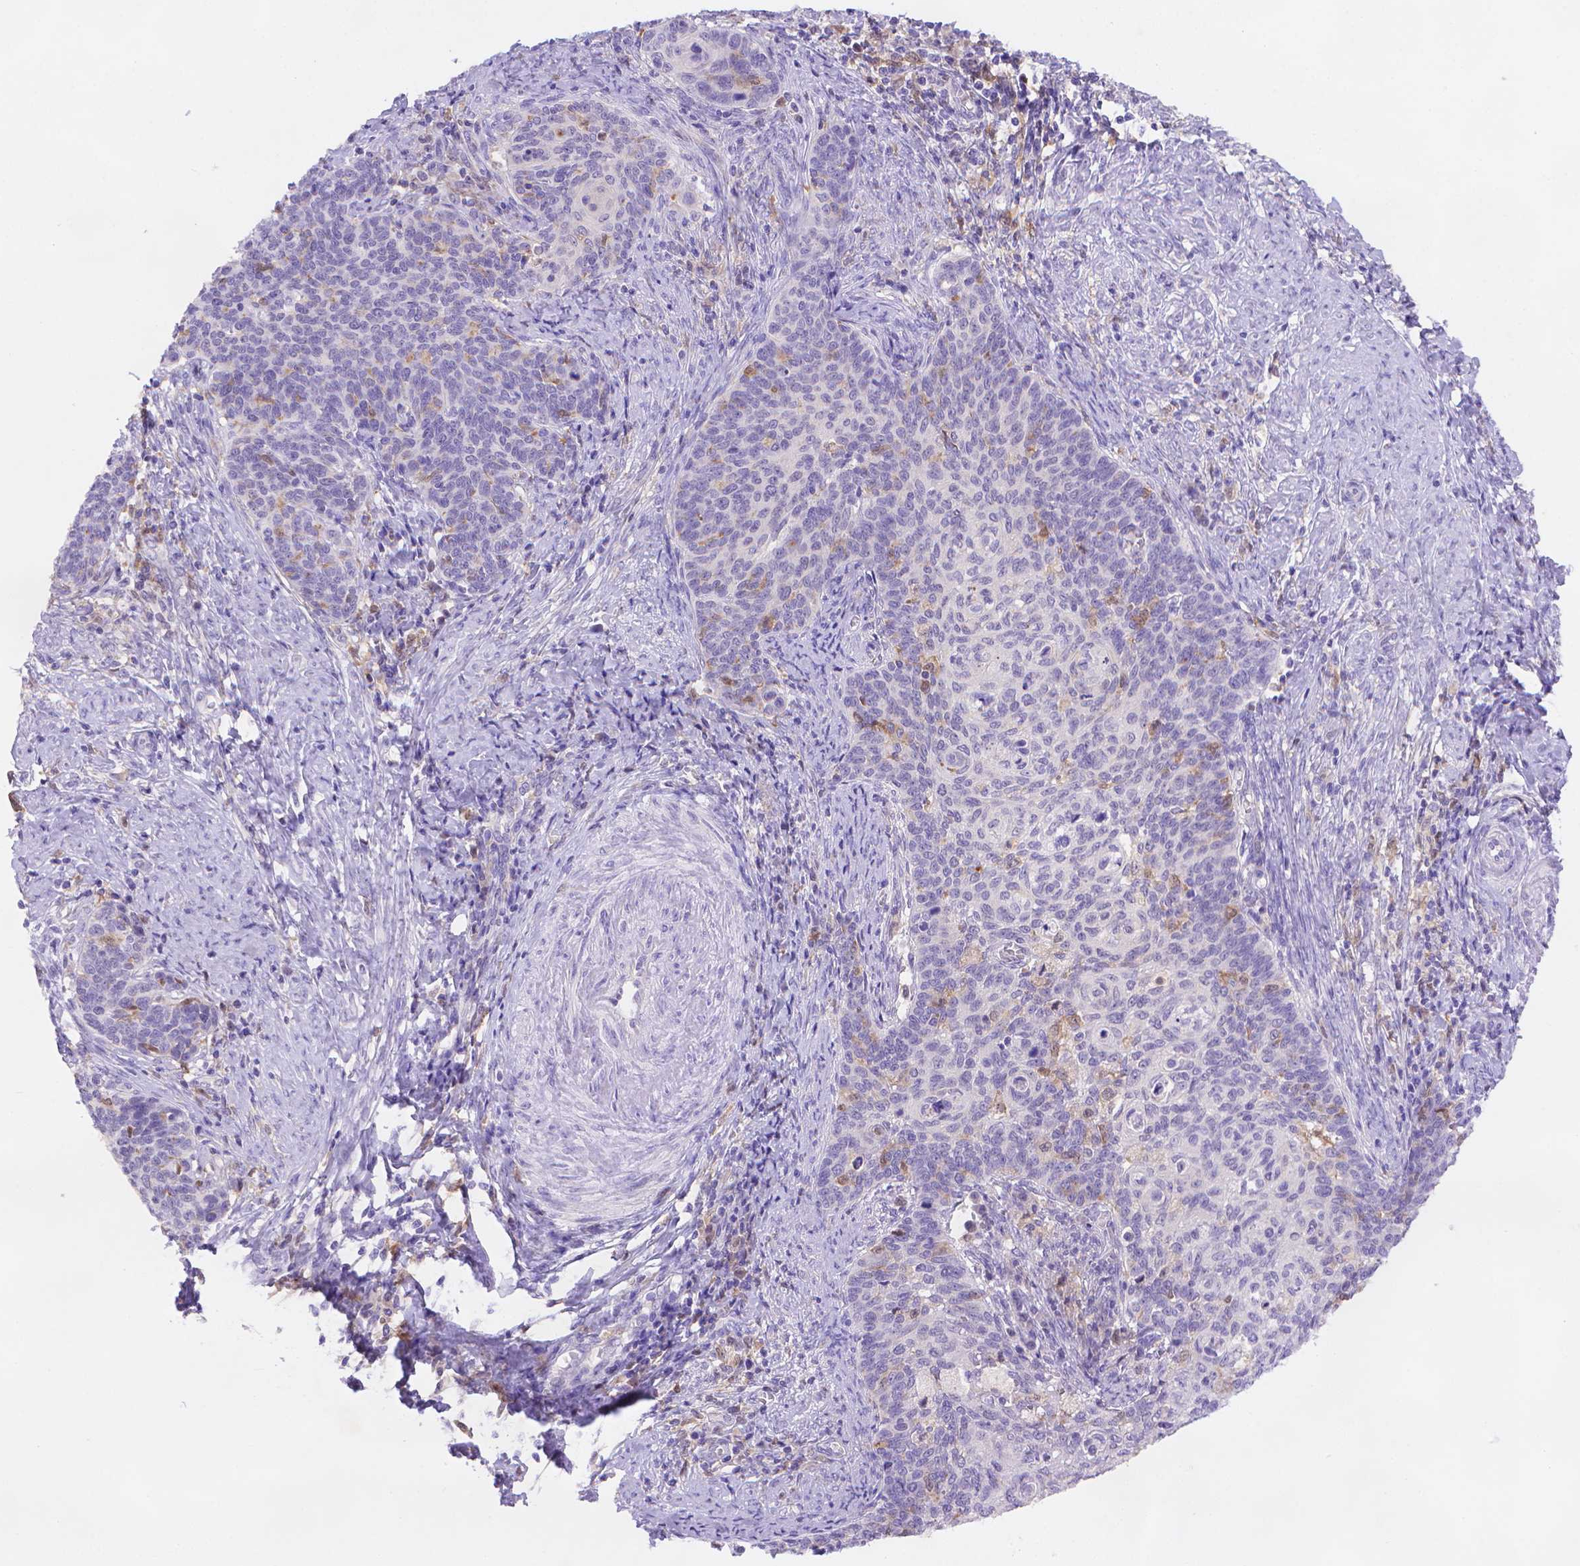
{"staining": {"intensity": "negative", "quantity": "none", "location": "none"}, "tissue": "cervical cancer", "cell_type": "Tumor cells", "image_type": "cancer", "snomed": [{"axis": "morphology", "description": "Normal tissue, NOS"}, {"axis": "morphology", "description": "Squamous cell carcinoma, NOS"}, {"axis": "topography", "description": "Cervix"}], "caption": "Tumor cells show no significant protein positivity in squamous cell carcinoma (cervical).", "gene": "FGD2", "patient": {"sex": "female", "age": 39}}